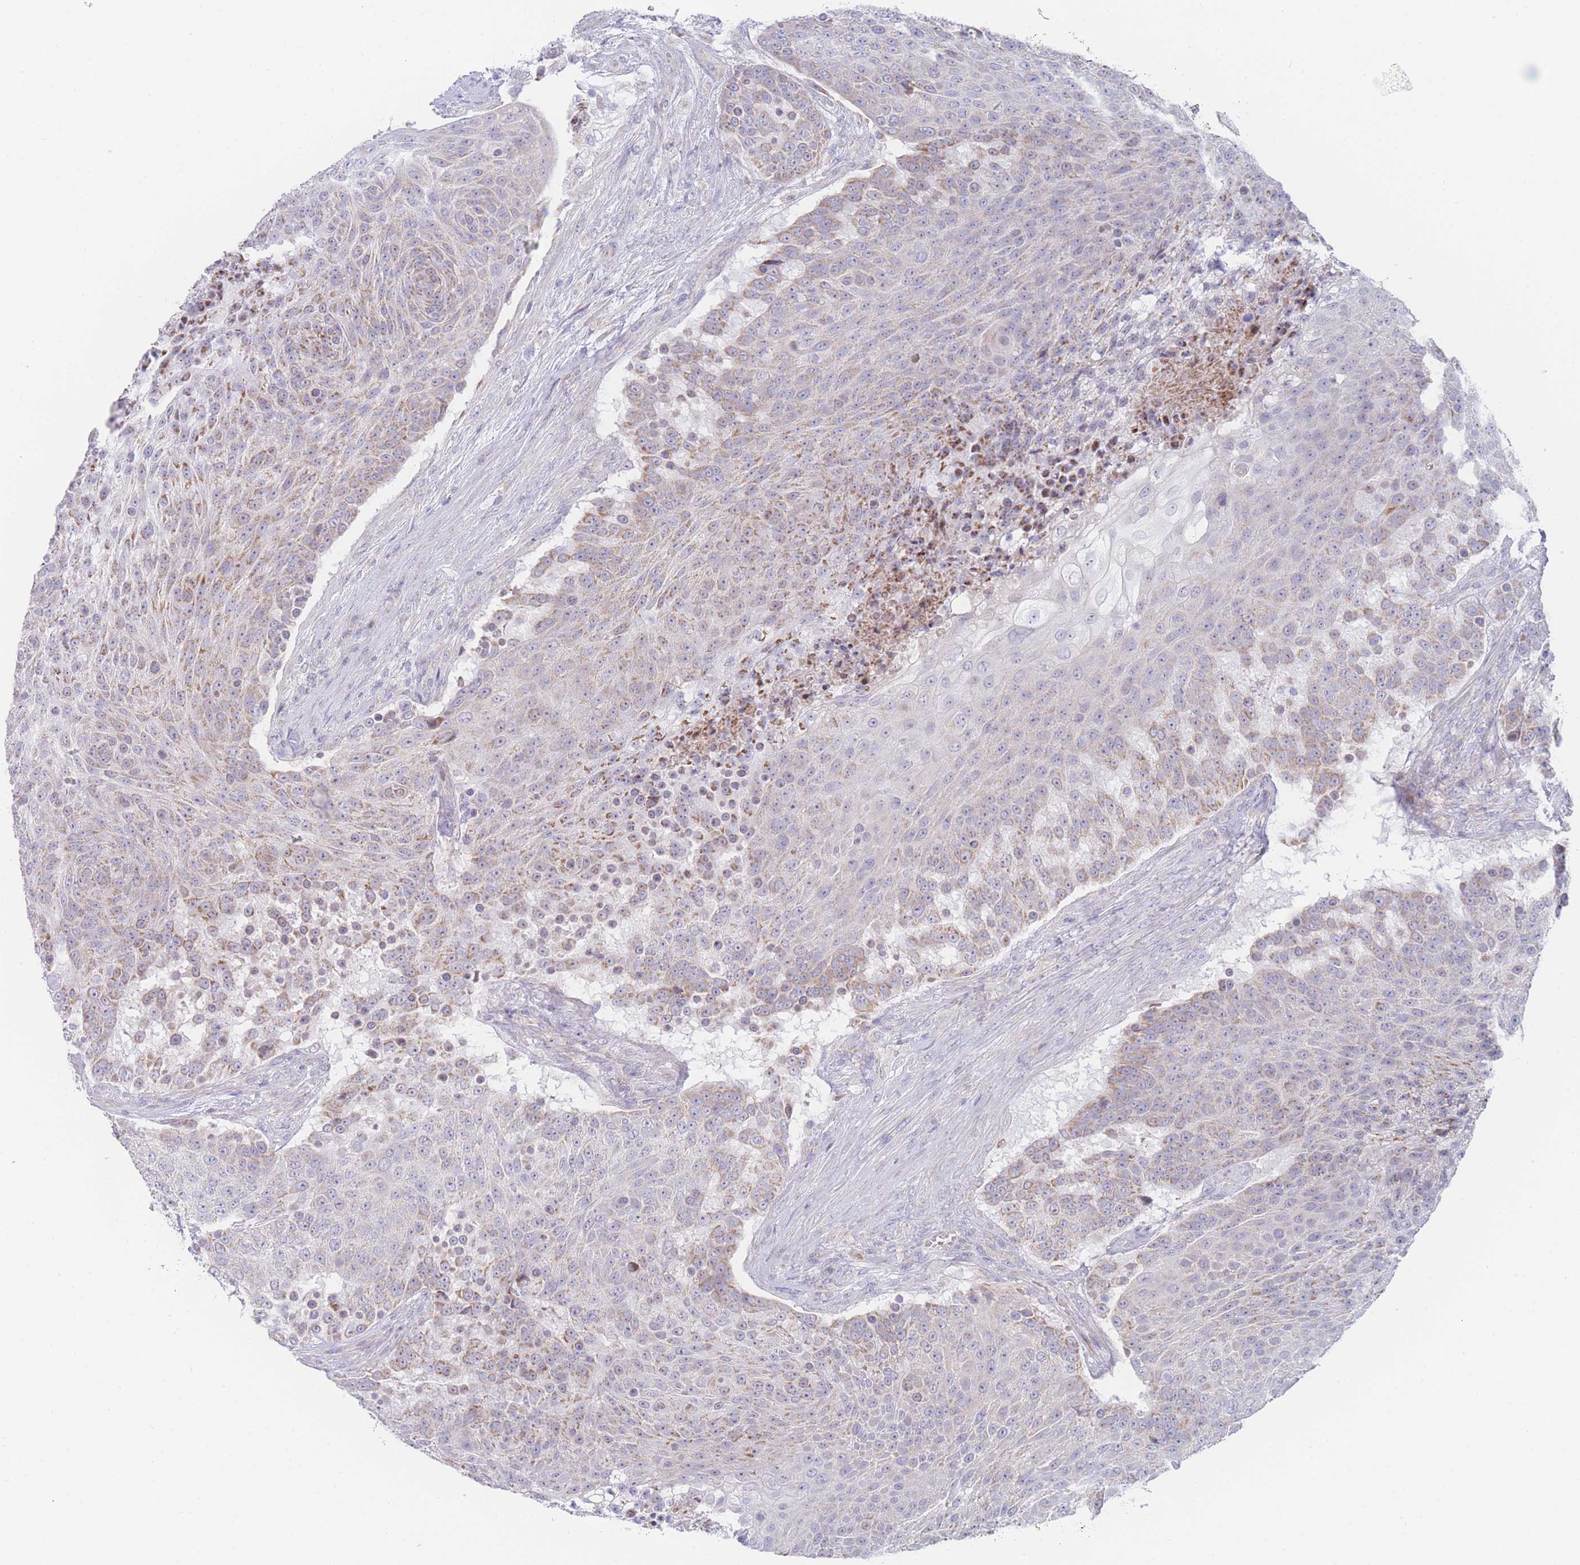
{"staining": {"intensity": "weak", "quantity": "25%-75%", "location": "cytoplasmic/membranous"}, "tissue": "urothelial cancer", "cell_type": "Tumor cells", "image_type": "cancer", "snomed": [{"axis": "morphology", "description": "Urothelial carcinoma, High grade"}, {"axis": "topography", "description": "Urinary bladder"}], "caption": "Weak cytoplasmic/membranous staining for a protein is appreciated in approximately 25%-75% of tumor cells of urothelial cancer using IHC.", "gene": "GPAM", "patient": {"sex": "female", "age": 63}}